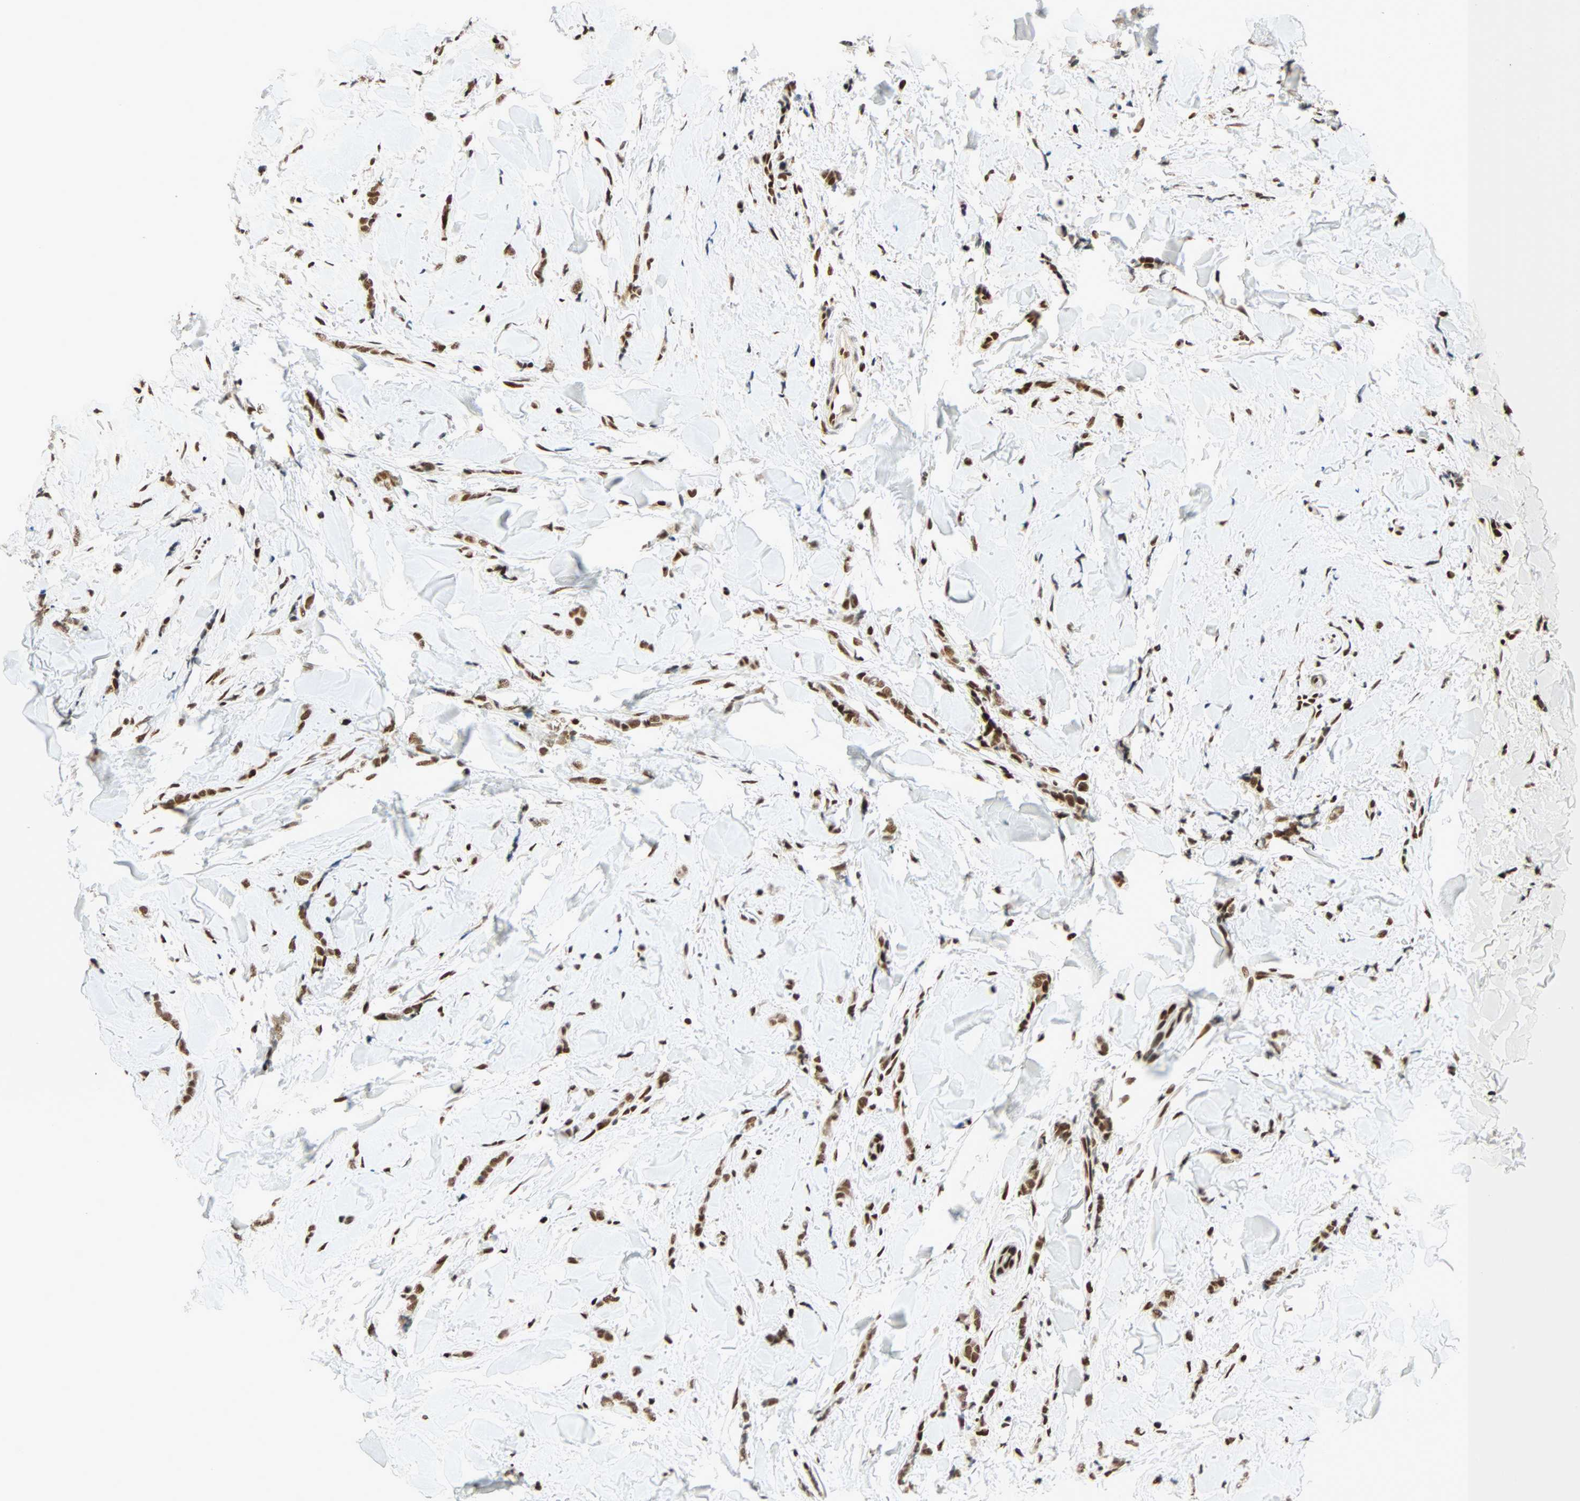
{"staining": {"intensity": "moderate", "quantity": ">75%", "location": "nuclear"}, "tissue": "breast cancer", "cell_type": "Tumor cells", "image_type": "cancer", "snomed": [{"axis": "morphology", "description": "Lobular carcinoma"}, {"axis": "topography", "description": "Skin"}, {"axis": "topography", "description": "Breast"}], "caption": "Immunohistochemistry photomicrograph of neoplastic tissue: human breast cancer (lobular carcinoma) stained using immunohistochemistry (IHC) demonstrates medium levels of moderate protein expression localized specifically in the nuclear of tumor cells, appearing as a nuclear brown color.", "gene": "CDK12", "patient": {"sex": "female", "age": 46}}